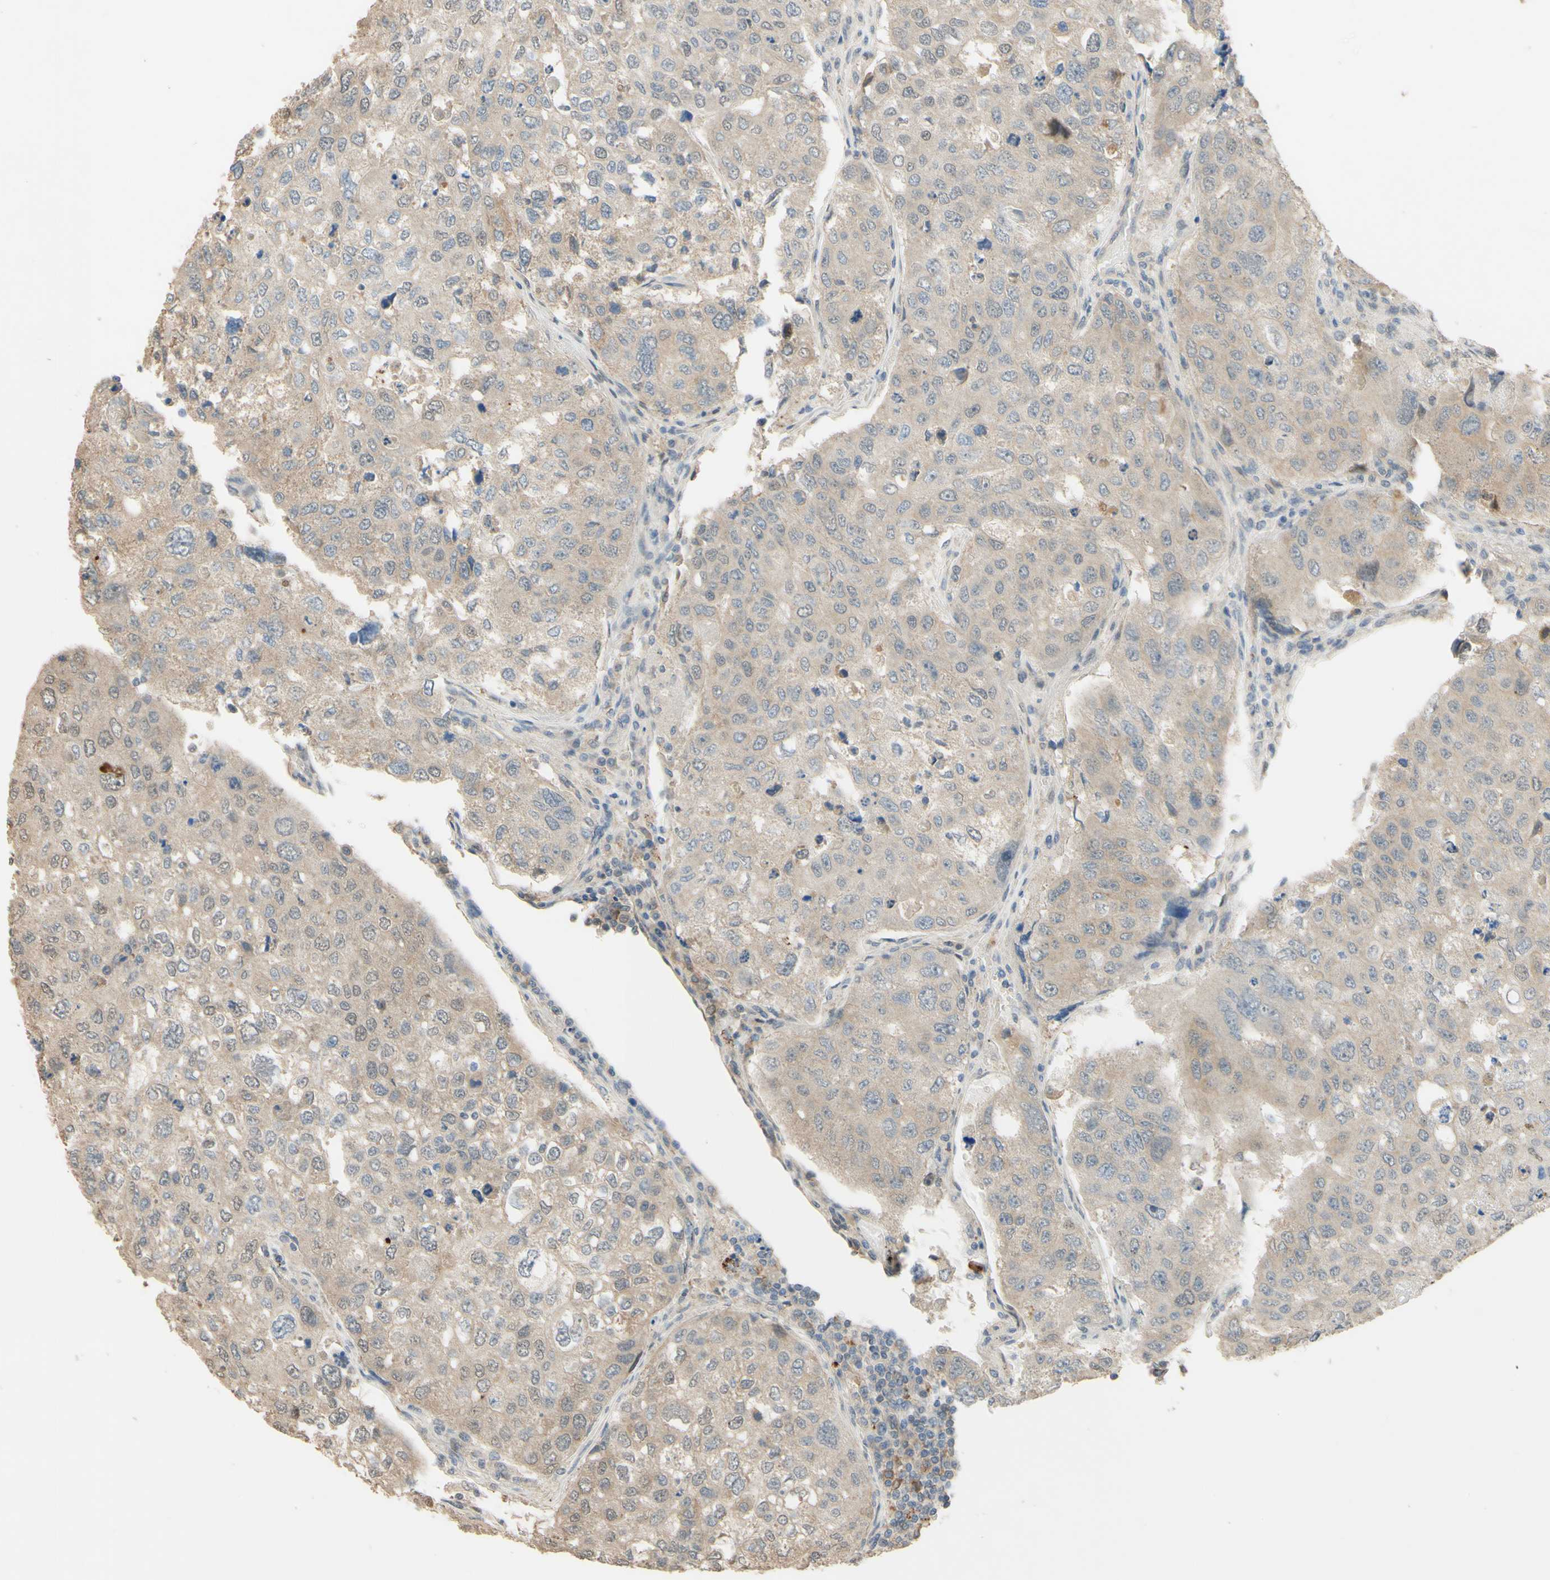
{"staining": {"intensity": "weak", "quantity": ">75%", "location": "cytoplasmic/membranous"}, "tissue": "urothelial cancer", "cell_type": "Tumor cells", "image_type": "cancer", "snomed": [{"axis": "morphology", "description": "Urothelial carcinoma, High grade"}, {"axis": "topography", "description": "Lymph node"}, {"axis": "topography", "description": "Urinary bladder"}], "caption": "Human urothelial cancer stained for a protein (brown) exhibits weak cytoplasmic/membranous positive staining in approximately >75% of tumor cells.", "gene": "SMIM19", "patient": {"sex": "male", "age": 51}}